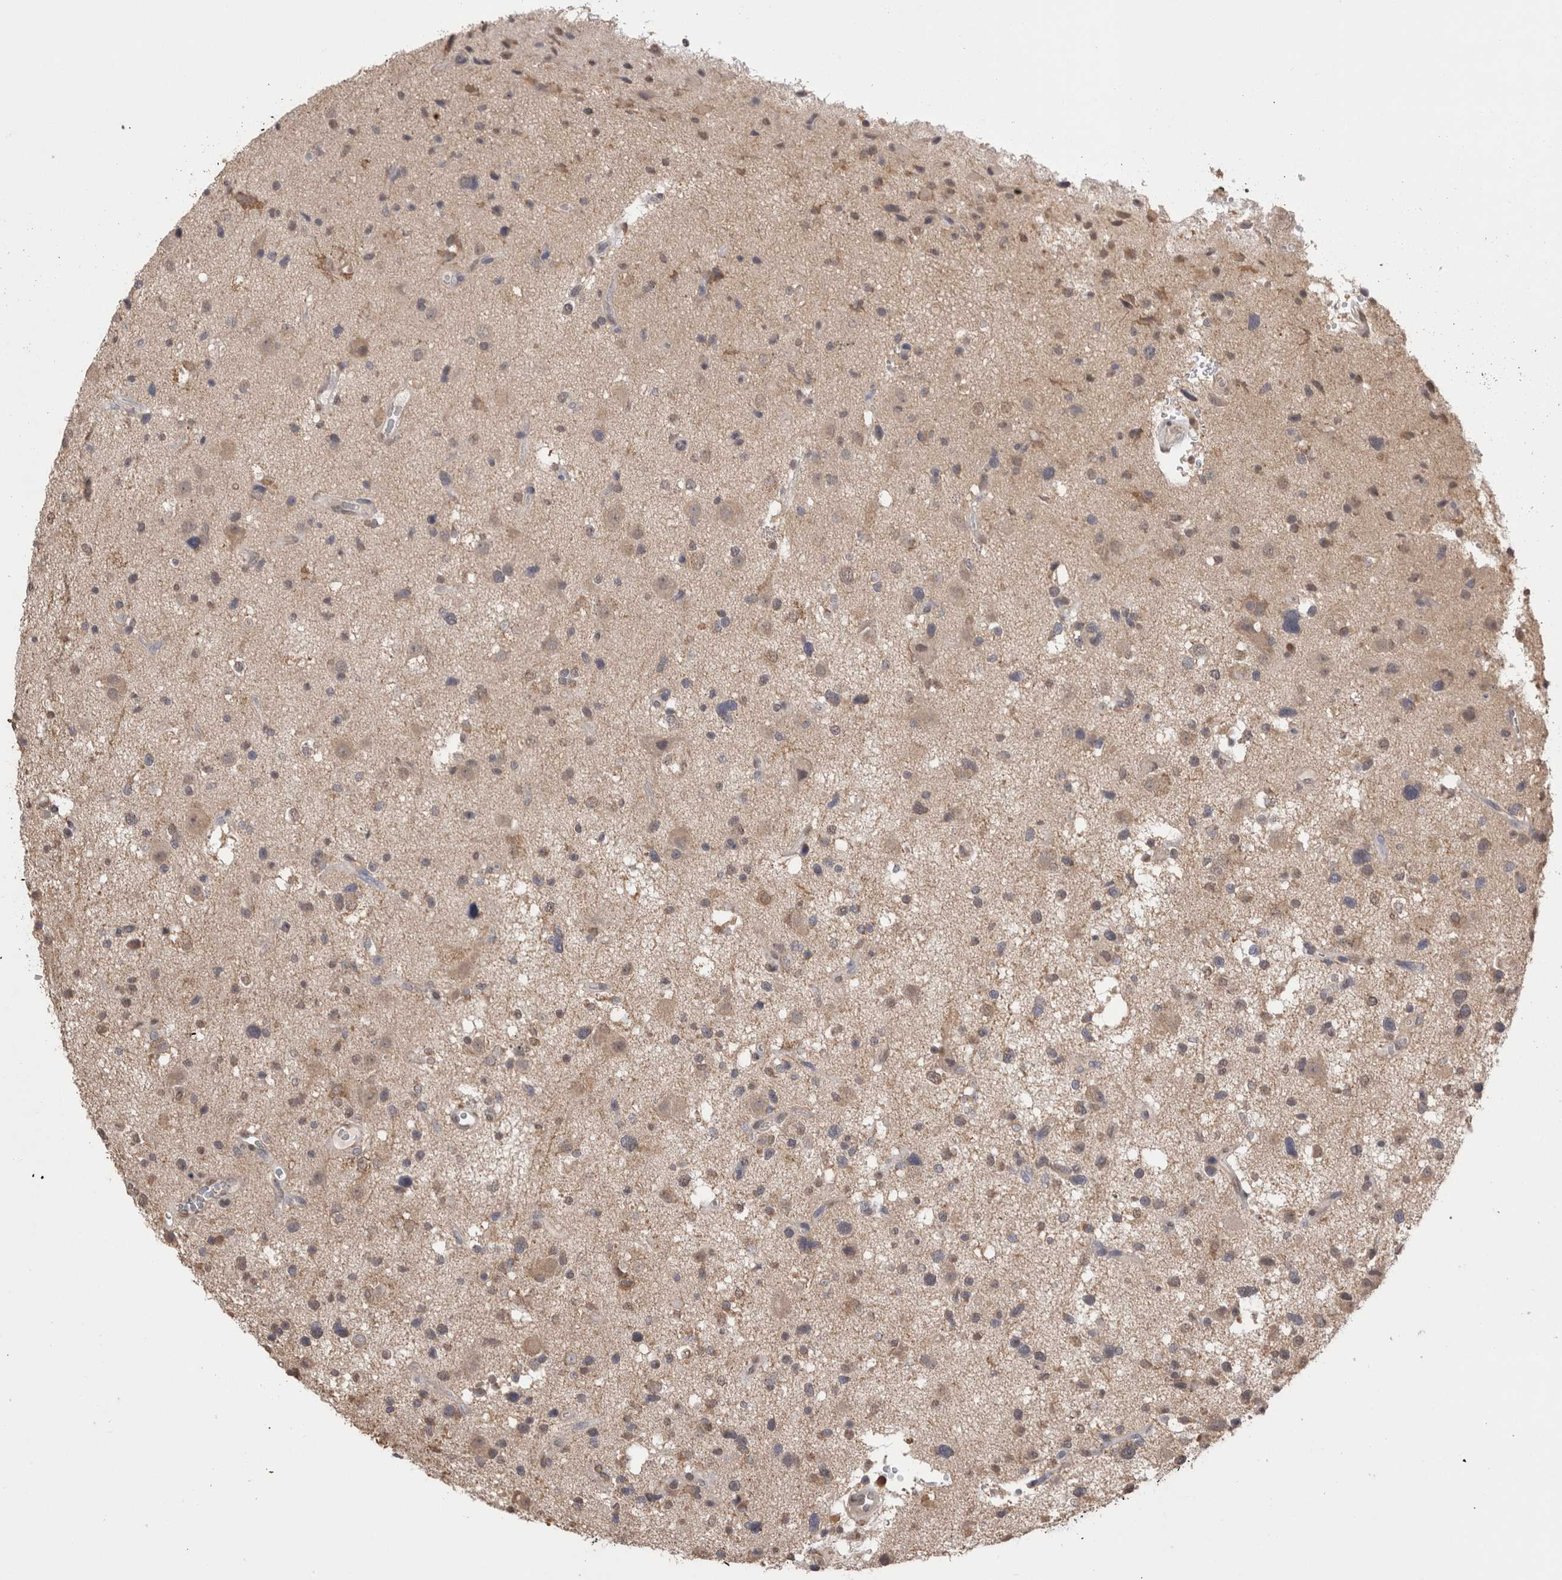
{"staining": {"intensity": "weak", "quantity": "25%-75%", "location": "nuclear"}, "tissue": "glioma", "cell_type": "Tumor cells", "image_type": "cancer", "snomed": [{"axis": "morphology", "description": "Glioma, malignant, High grade"}, {"axis": "topography", "description": "Brain"}], "caption": "Tumor cells demonstrate low levels of weak nuclear staining in about 25%-75% of cells in malignant glioma (high-grade).", "gene": "GRK5", "patient": {"sex": "male", "age": 33}}